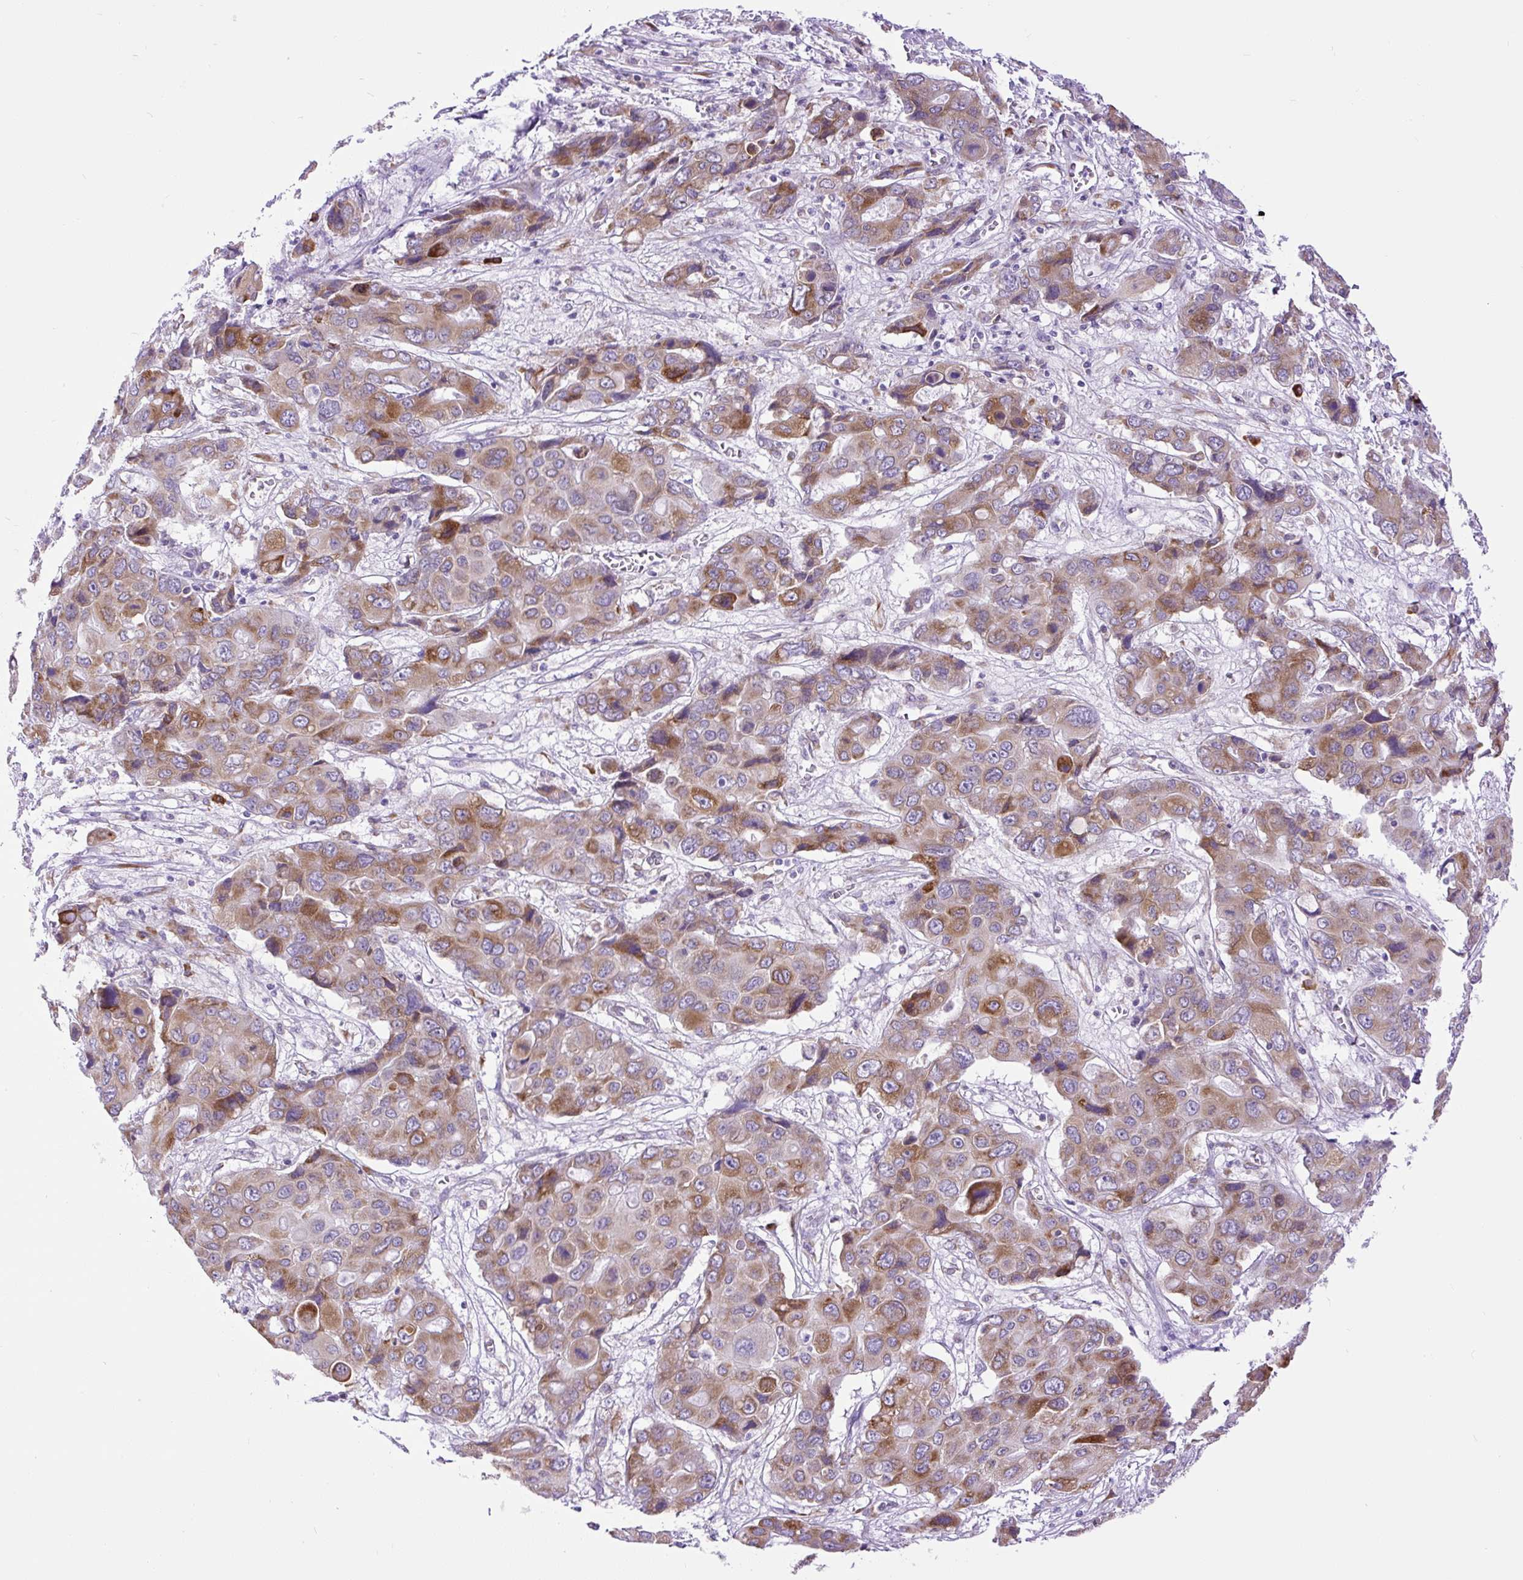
{"staining": {"intensity": "moderate", "quantity": ">75%", "location": "cytoplasmic/membranous"}, "tissue": "liver cancer", "cell_type": "Tumor cells", "image_type": "cancer", "snomed": [{"axis": "morphology", "description": "Cholangiocarcinoma"}, {"axis": "topography", "description": "Liver"}], "caption": "Liver cancer (cholangiocarcinoma) was stained to show a protein in brown. There is medium levels of moderate cytoplasmic/membranous staining in about >75% of tumor cells.", "gene": "DDOST", "patient": {"sex": "male", "age": 67}}